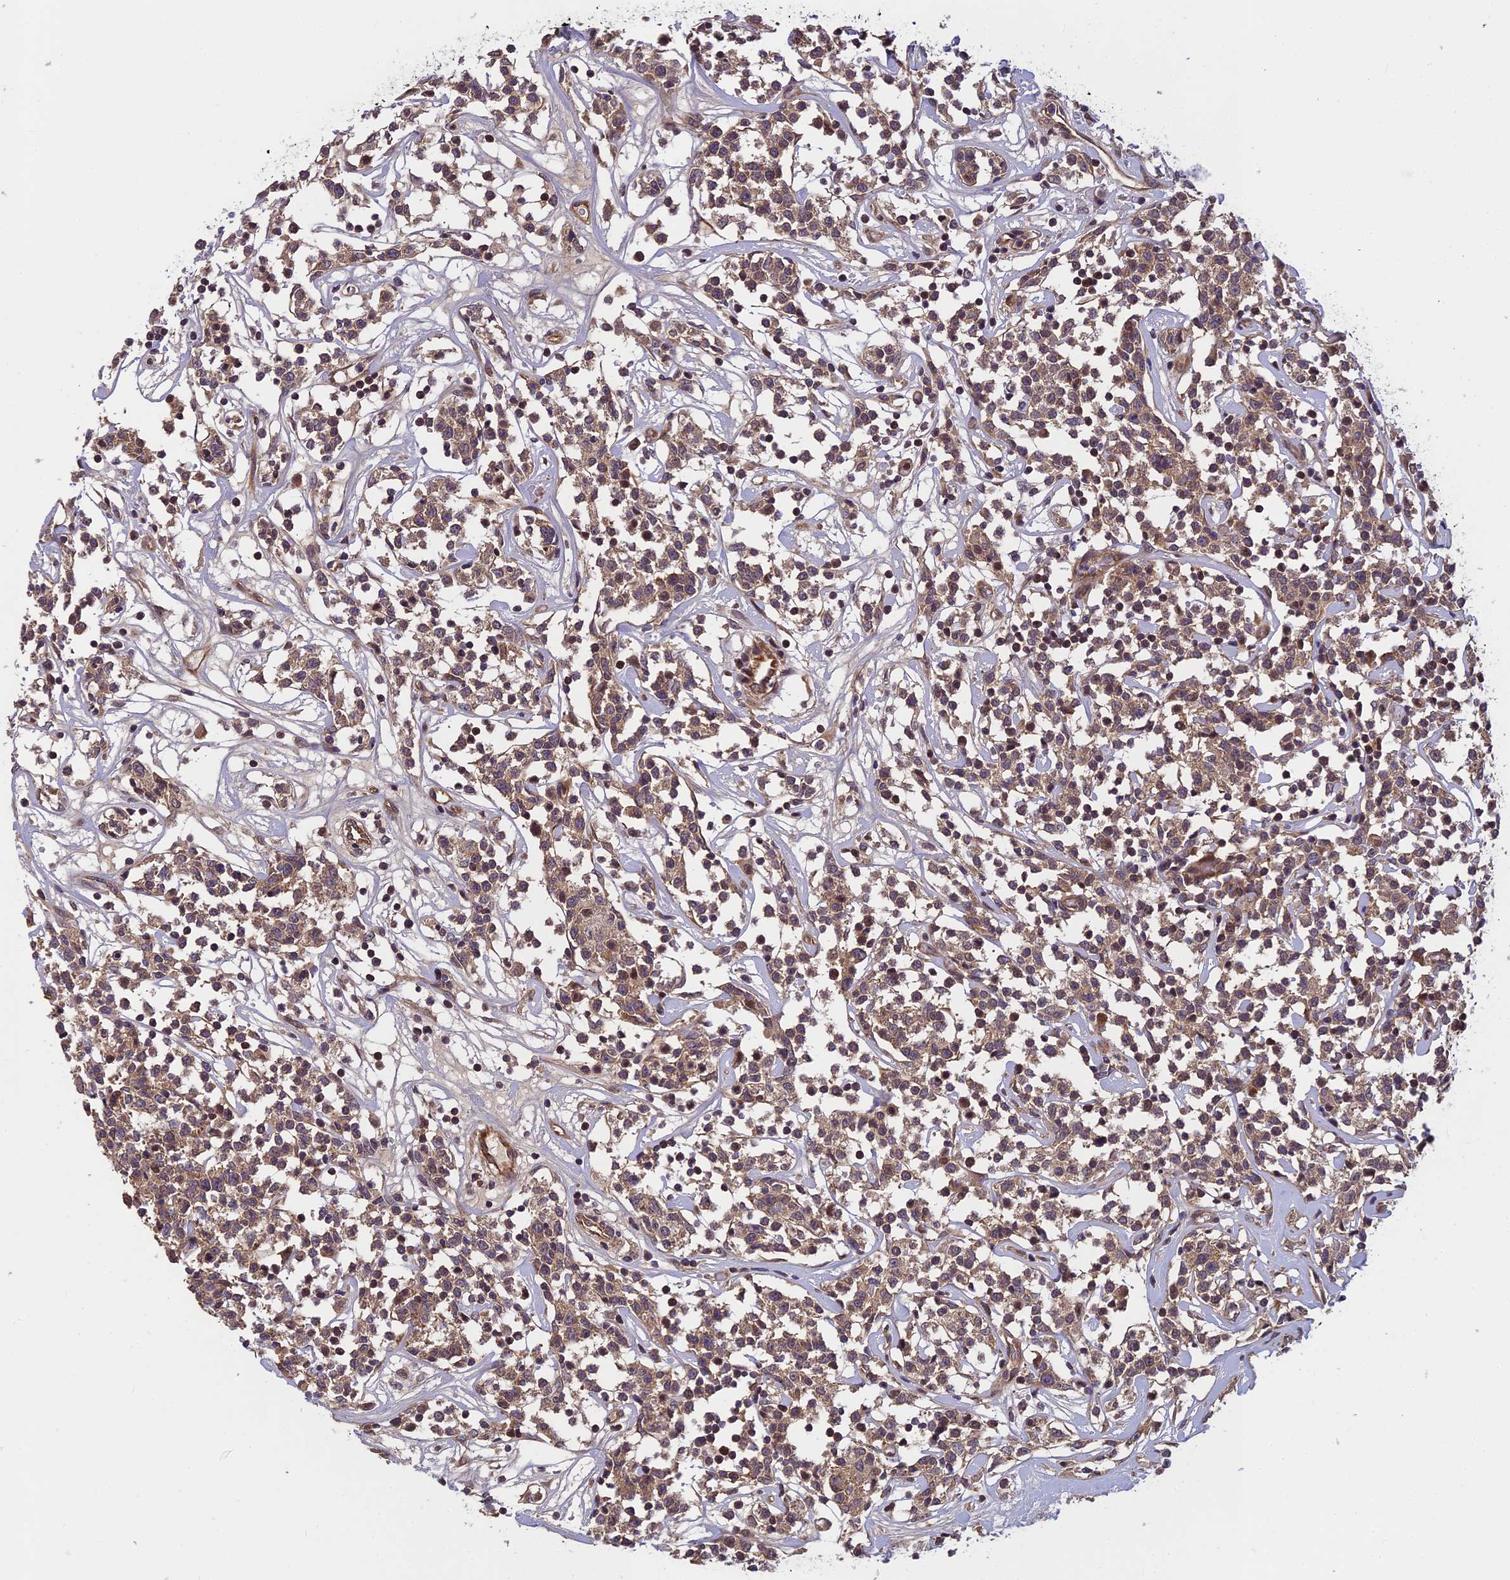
{"staining": {"intensity": "weak", "quantity": ">75%", "location": "cytoplasmic/membranous"}, "tissue": "lymphoma", "cell_type": "Tumor cells", "image_type": "cancer", "snomed": [{"axis": "morphology", "description": "Malignant lymphoma, non-Hodgkin's type, Low grade"}, {"axis": "topography", "description": "Small intestine"}], "caption": "The histopathology image shows staining of low-grade malignant lymphoma, non-Hodgkin's type, revealing weak cytoplasmic/membranous protein positivity (brown color) within tumor cells.", "gene": "PIKFYVE", "patient": {"sex": "female", "age": 59}}